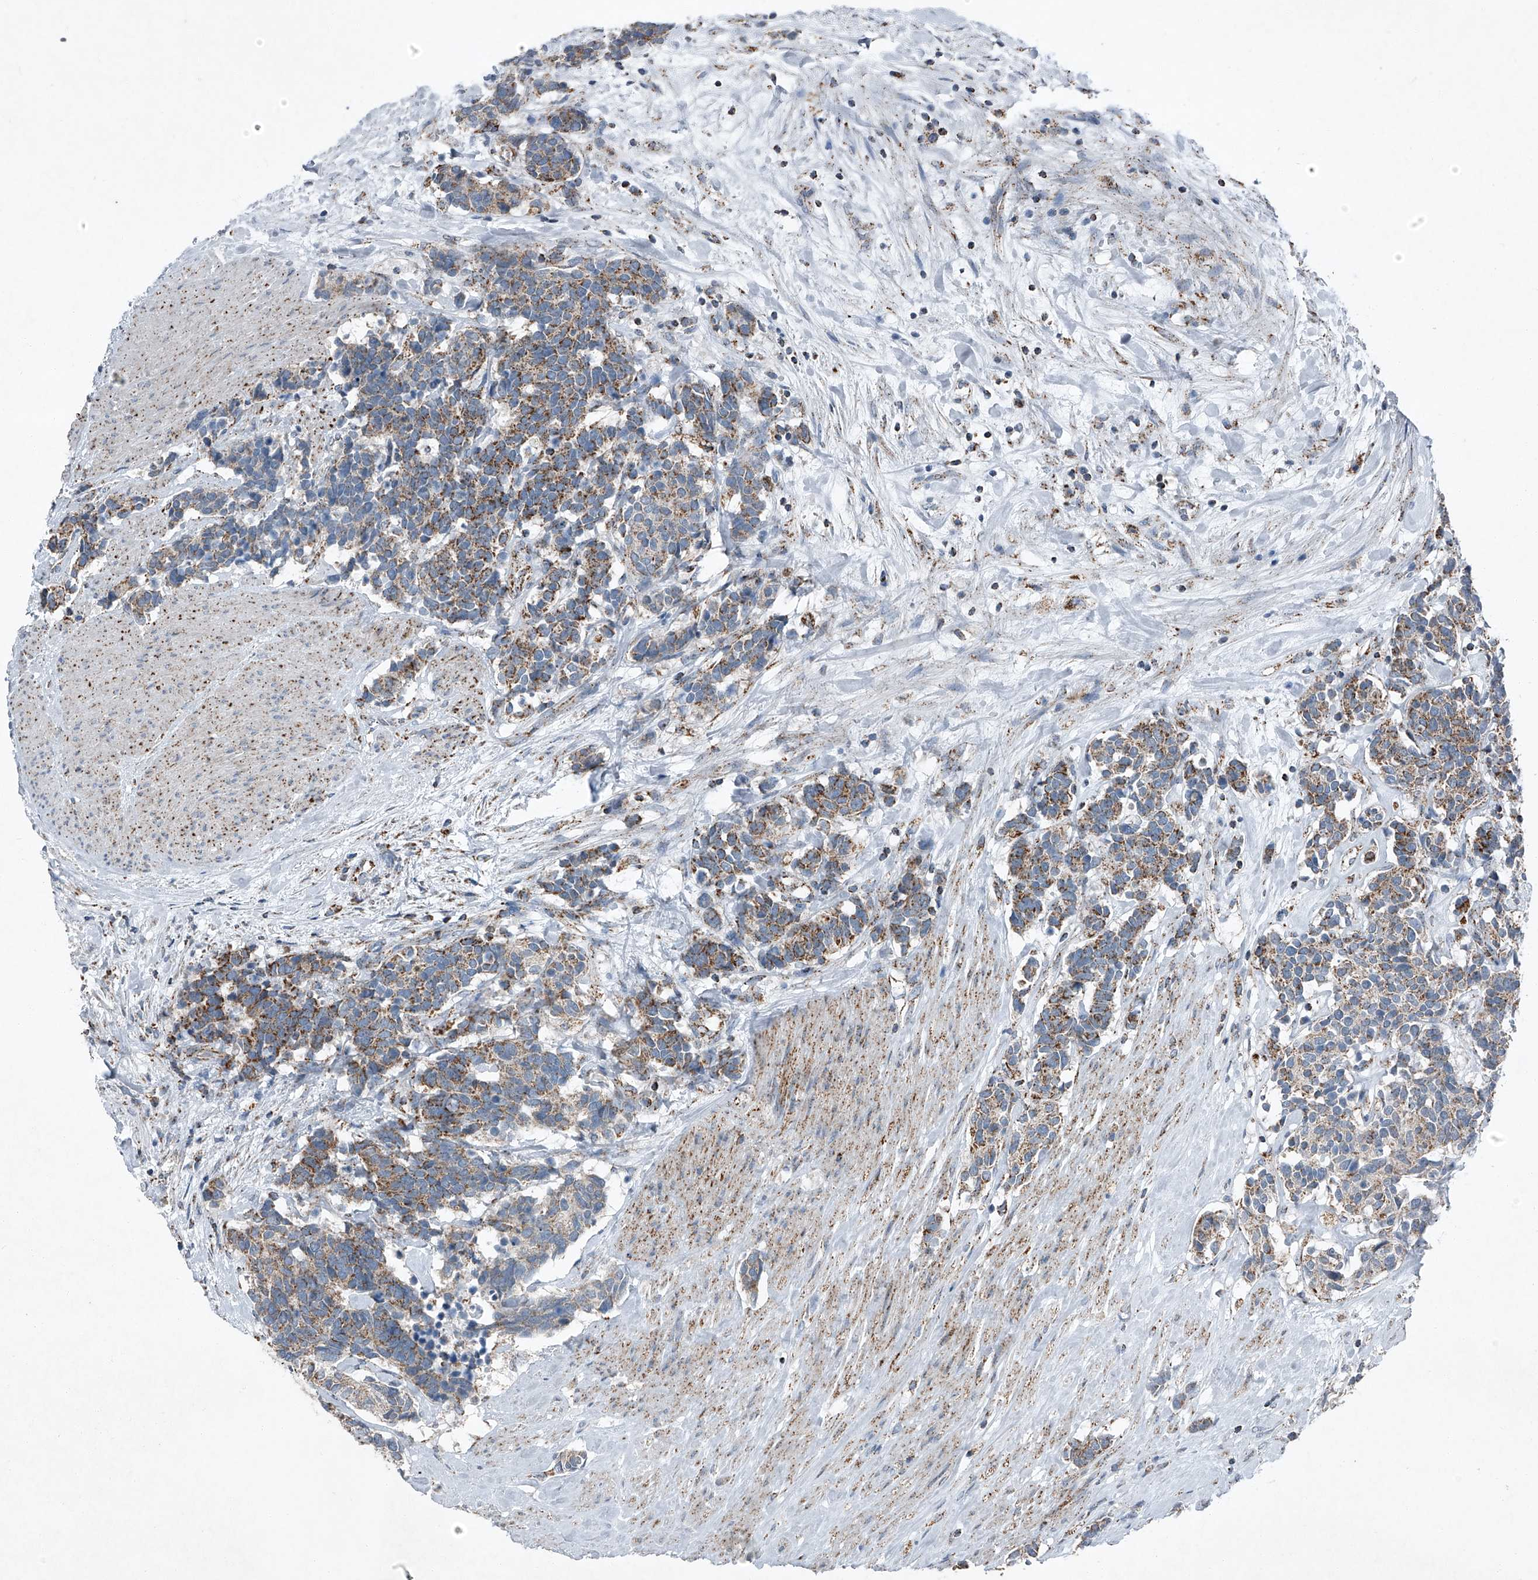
{"staining": {"intensity": "moderate", "quantity": ">75%", "location": "cytoplasmic/membranous"}, "tissue": "carcinoid", "cell_type": "Tumor cells", "image_type": "cancer", "snomed": [{"axis": "morphology", "description": "Carcinoma, NOS"}, {"axis": "morphology", "description": "Carcinoid, malignant, NOS"}, {"axis": "topography", "description": "Urinary bladder"}], "caption": "There is medium levels of moderate cytoplasmic/membranous positivity in tumor cells of carcinoma, as demonstrated by immunohistochemical staining (brown color).", "gene": "CHRNA7", "patient": {"sex": "male", "age": 57}}